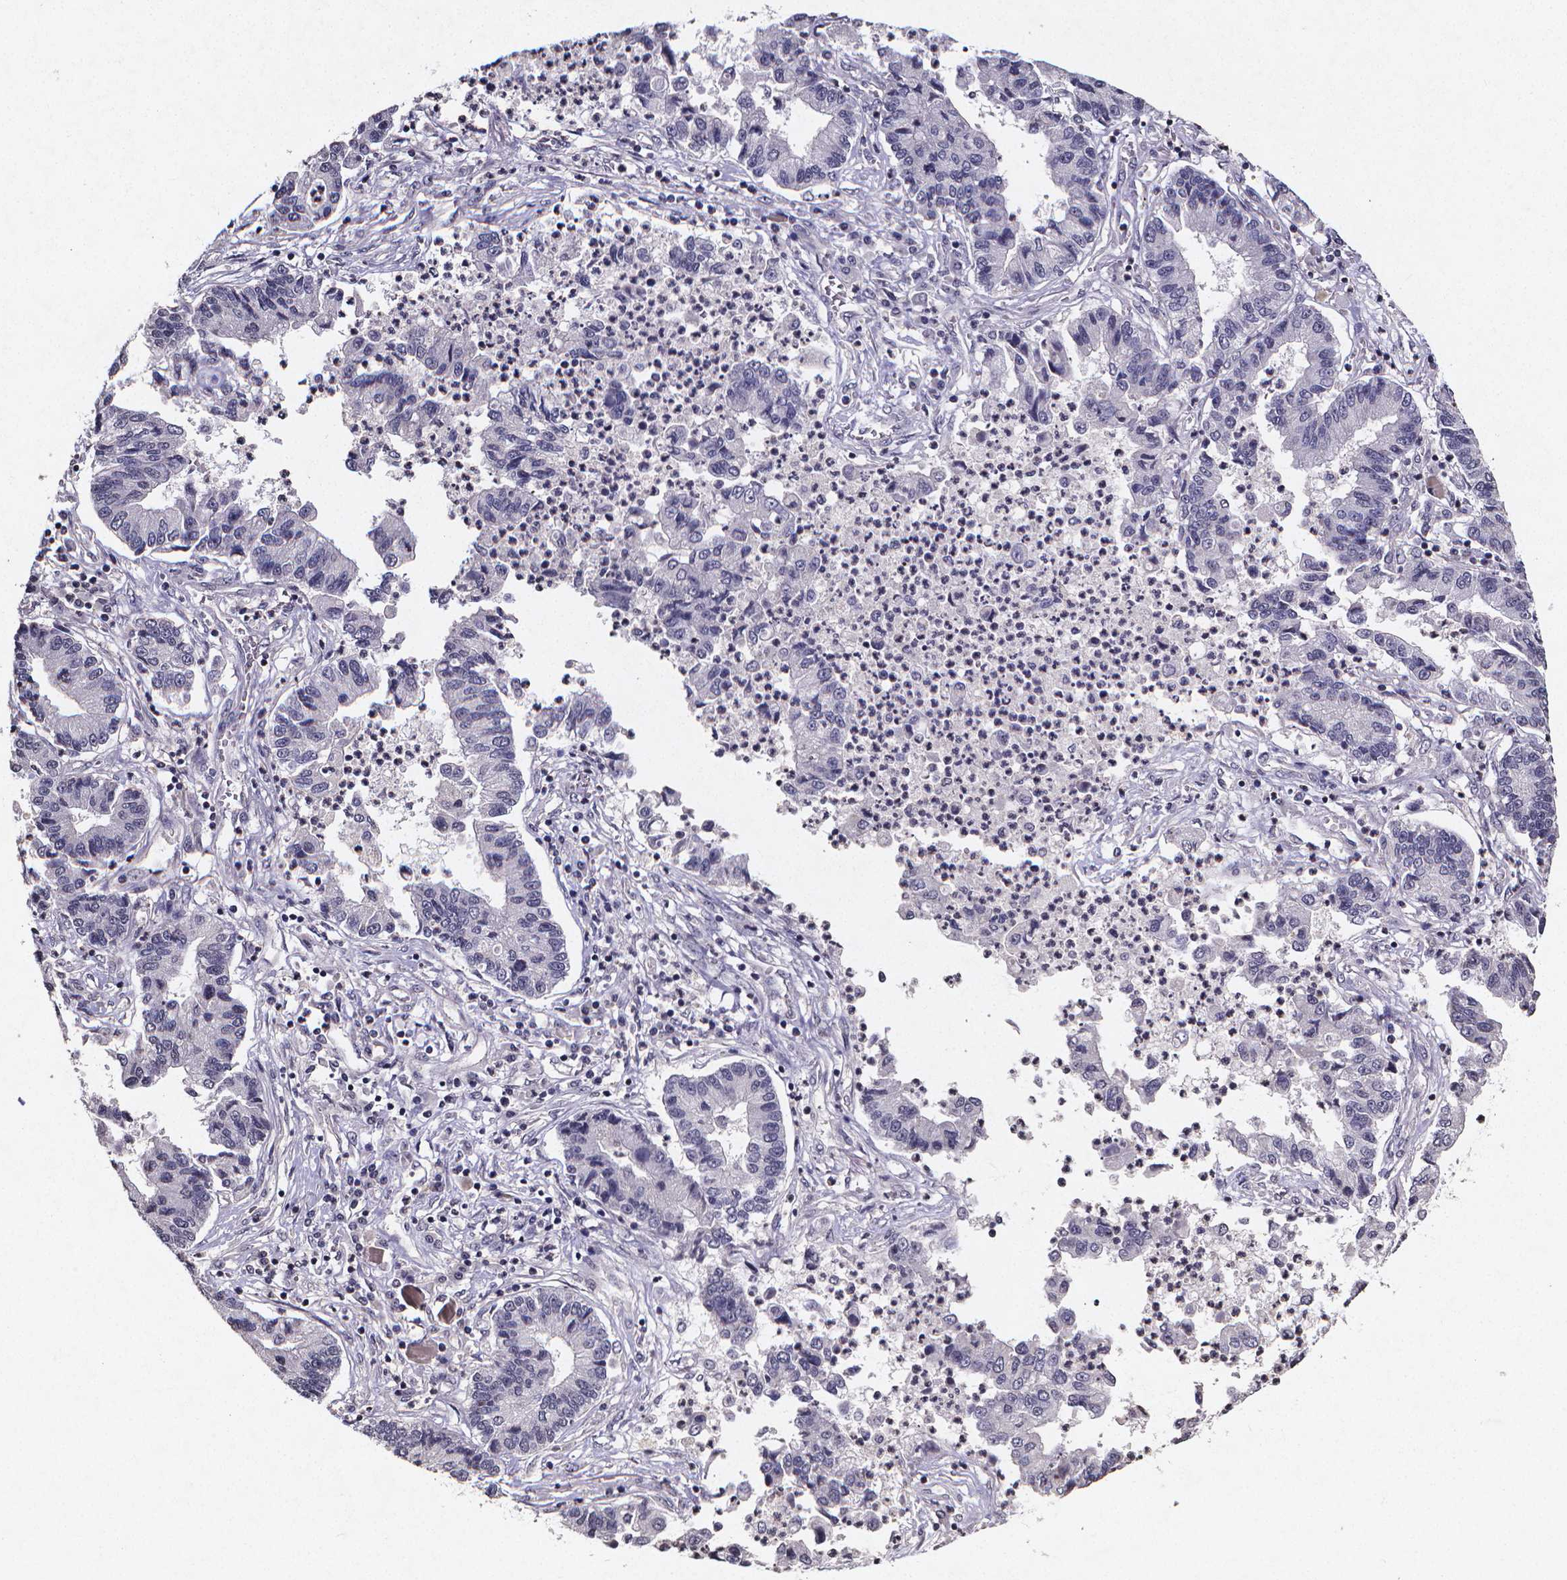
{"staining": {"intensity": "negative", "quantity": "none", "location": "none"}, "tissue": "lung cancer", "cell_type": "Tumor cells", "image_type": "cancer", "snomed": [{"axis": "morphology", "description": "Adenocarcinoma, NOS"}, {"axis": "topography", "description": "Lung"}], "caption": "Immunohistochemical staining of human adenocarcinoma (lung) reveals no significant expression in tumor cells. Brightfield microscopy of immunohistochemistry (IHC) stained with DAB (brown) and hematoxylin (blue), captured at high magnification.", "gene": "TP73", "patient": {"sex": "female", "age": 57}}